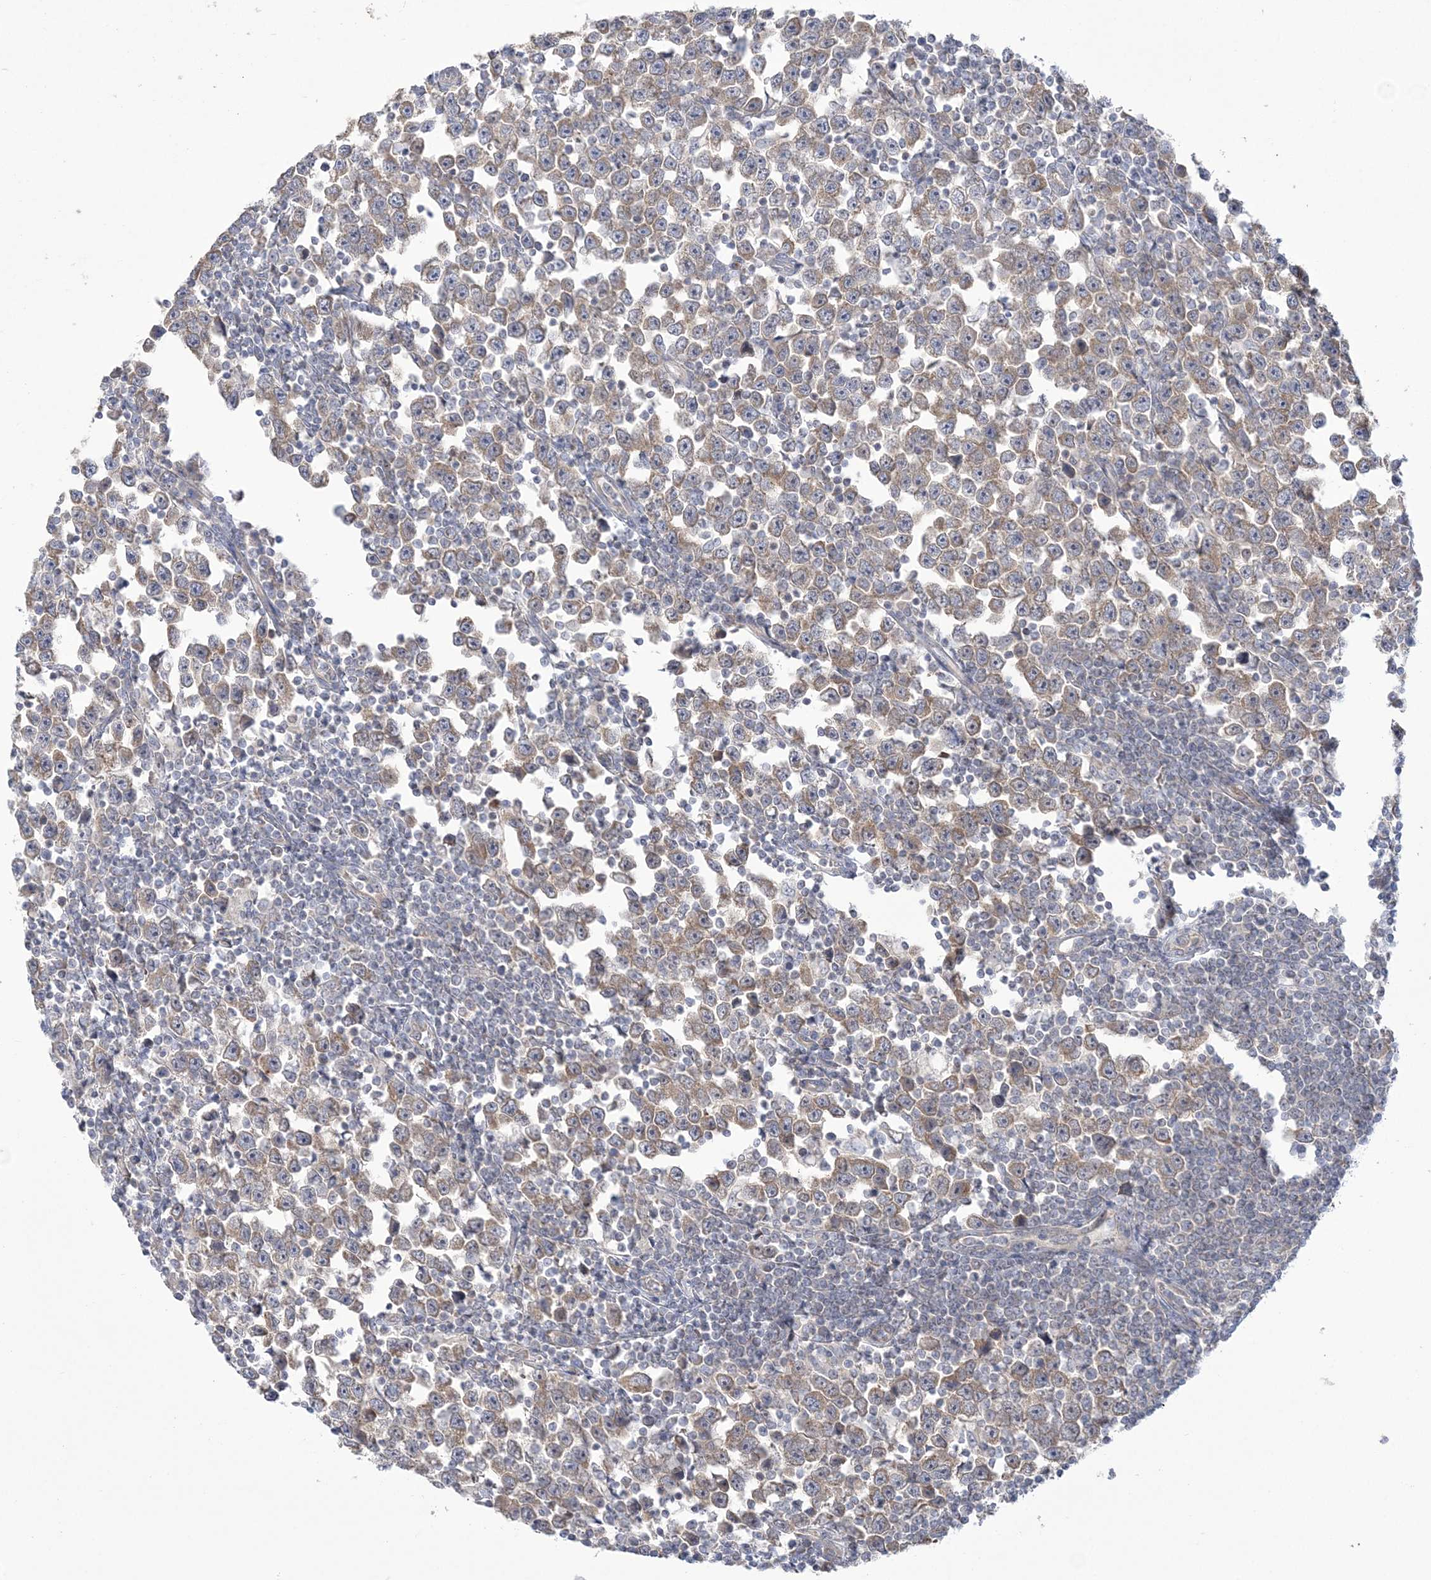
{"staining": {"intensity": "weak", "quantity": ">75%", "location": "cytoplasmic/membranous"}, "tissue": "testis cancer", "cell_type": "Tumor cells", "image_type": "cancer", "snomed": [{"axis": "morphology", "description": "Normal tissue, NOS"}, {"axis": "morphology", "description": "Seminoma, NOS"}, {"axis": "topography", "description": "Testis"}], "caption": "A brown stain shows weak cytoplasmic/membranous positivity of a protein in seminoma (testis) tumor cells. The protein is stained brown, and the nuclei are stained in blue (DAB (3,3'-diaminobenzidine) IHC with brightfield microscopy, high magnification).", "gene": "FARSB", "patient": {"sex": "male", "age": 43}}